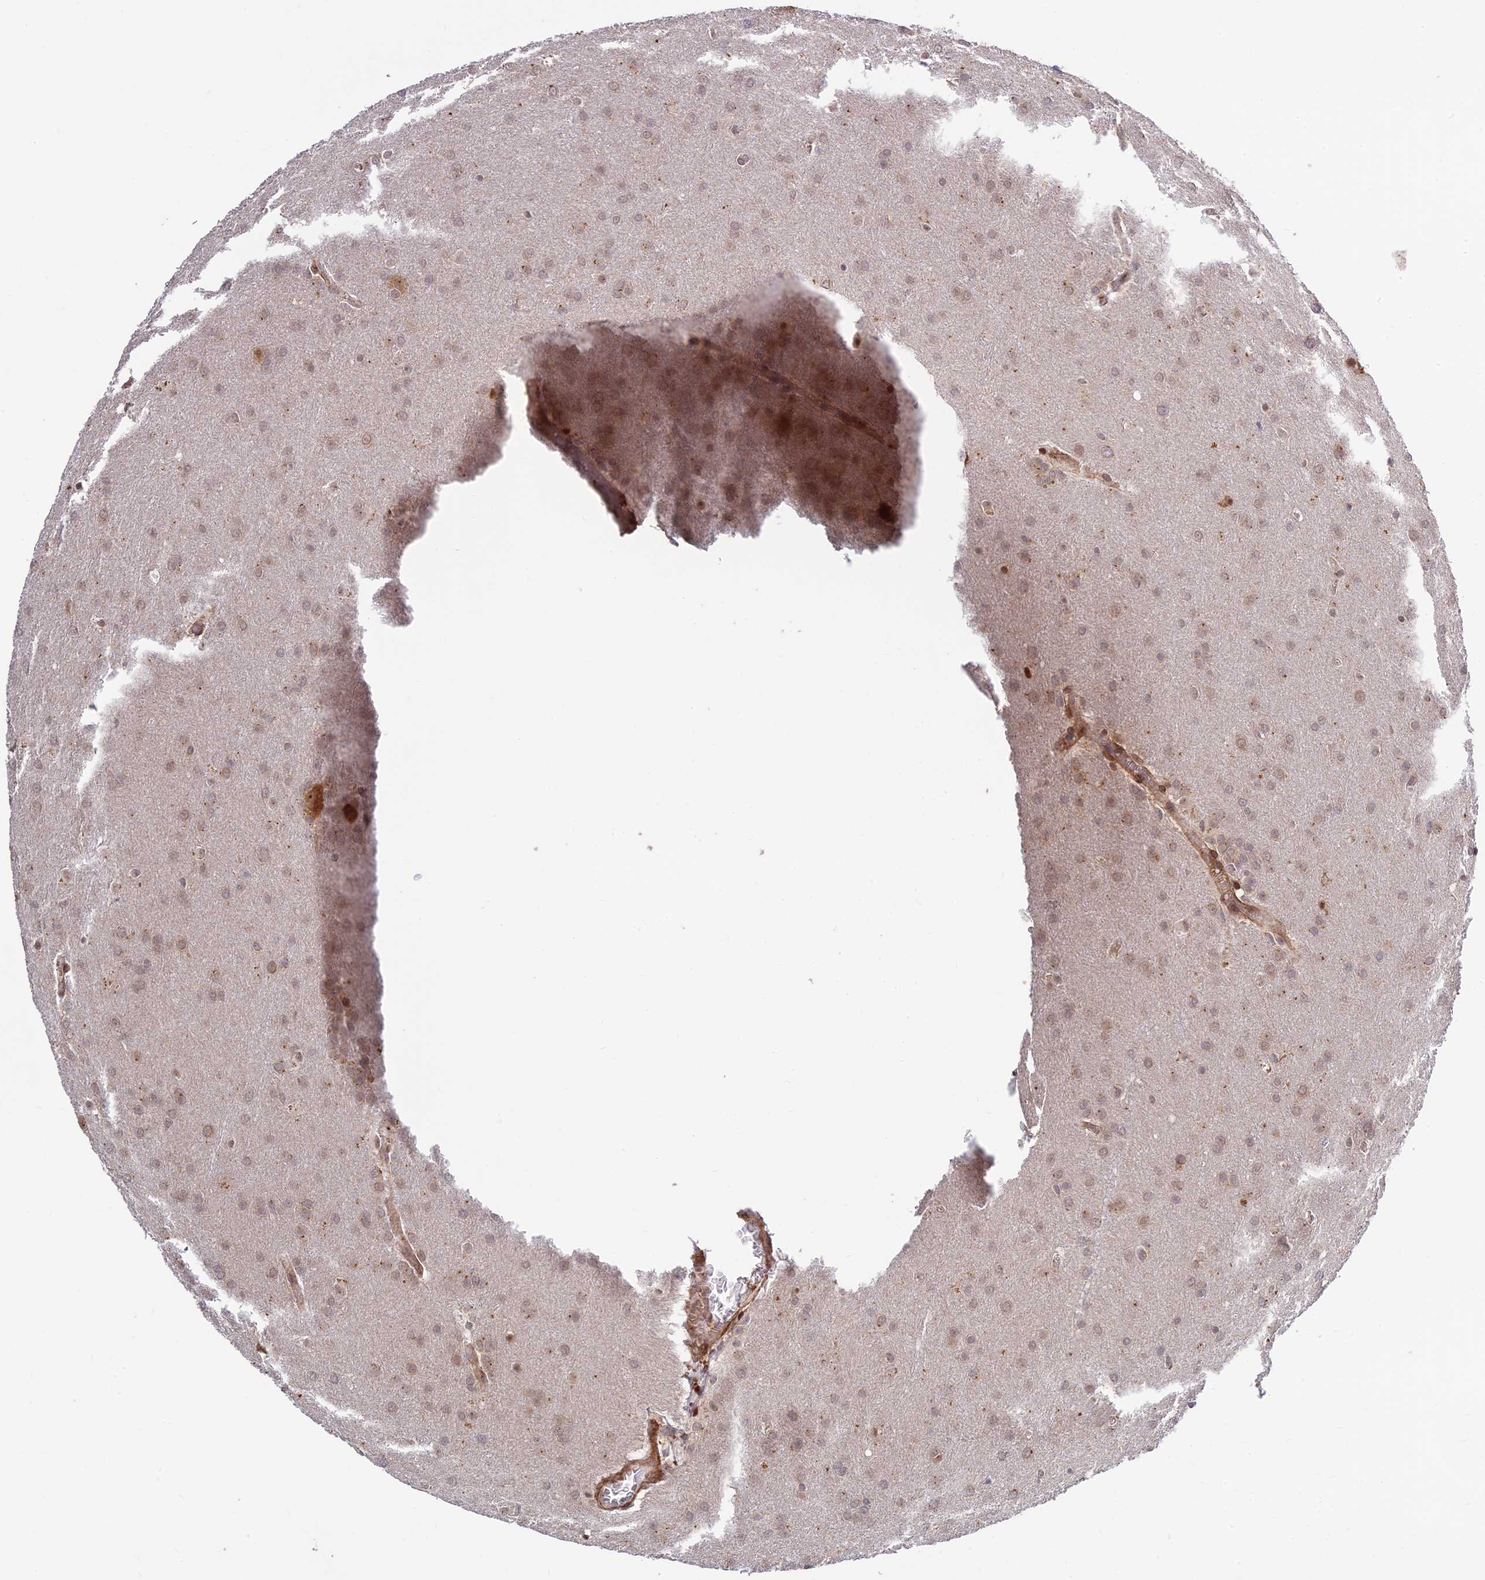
{"staining": {"intensity": "weak", "quantity": "25%-75%", "location": "cytoplasmic/membranous,nuclear"}, "tissue": "glioma", "cell_type": "Tumor cells", "image_type": "cancer", "snomed": [{"axis": "morphology", "description": "Glioma, malignant, Low grade"}, {"axis": "topography", "description": "Brain"}], "caption": "IHC of glioma exhibits low levels of weak cytoplasmic/membranous and nuclear positivity in approximately 25%-75% of tumor cells. Using DAB (3,3'-diaminobenzidine) (brown) and hematoxylin (blue) stains, captured at high magnification using brightfield microscopy.", "gene": "UFSP2", "patient": {"sex": "female", "age": 32}}